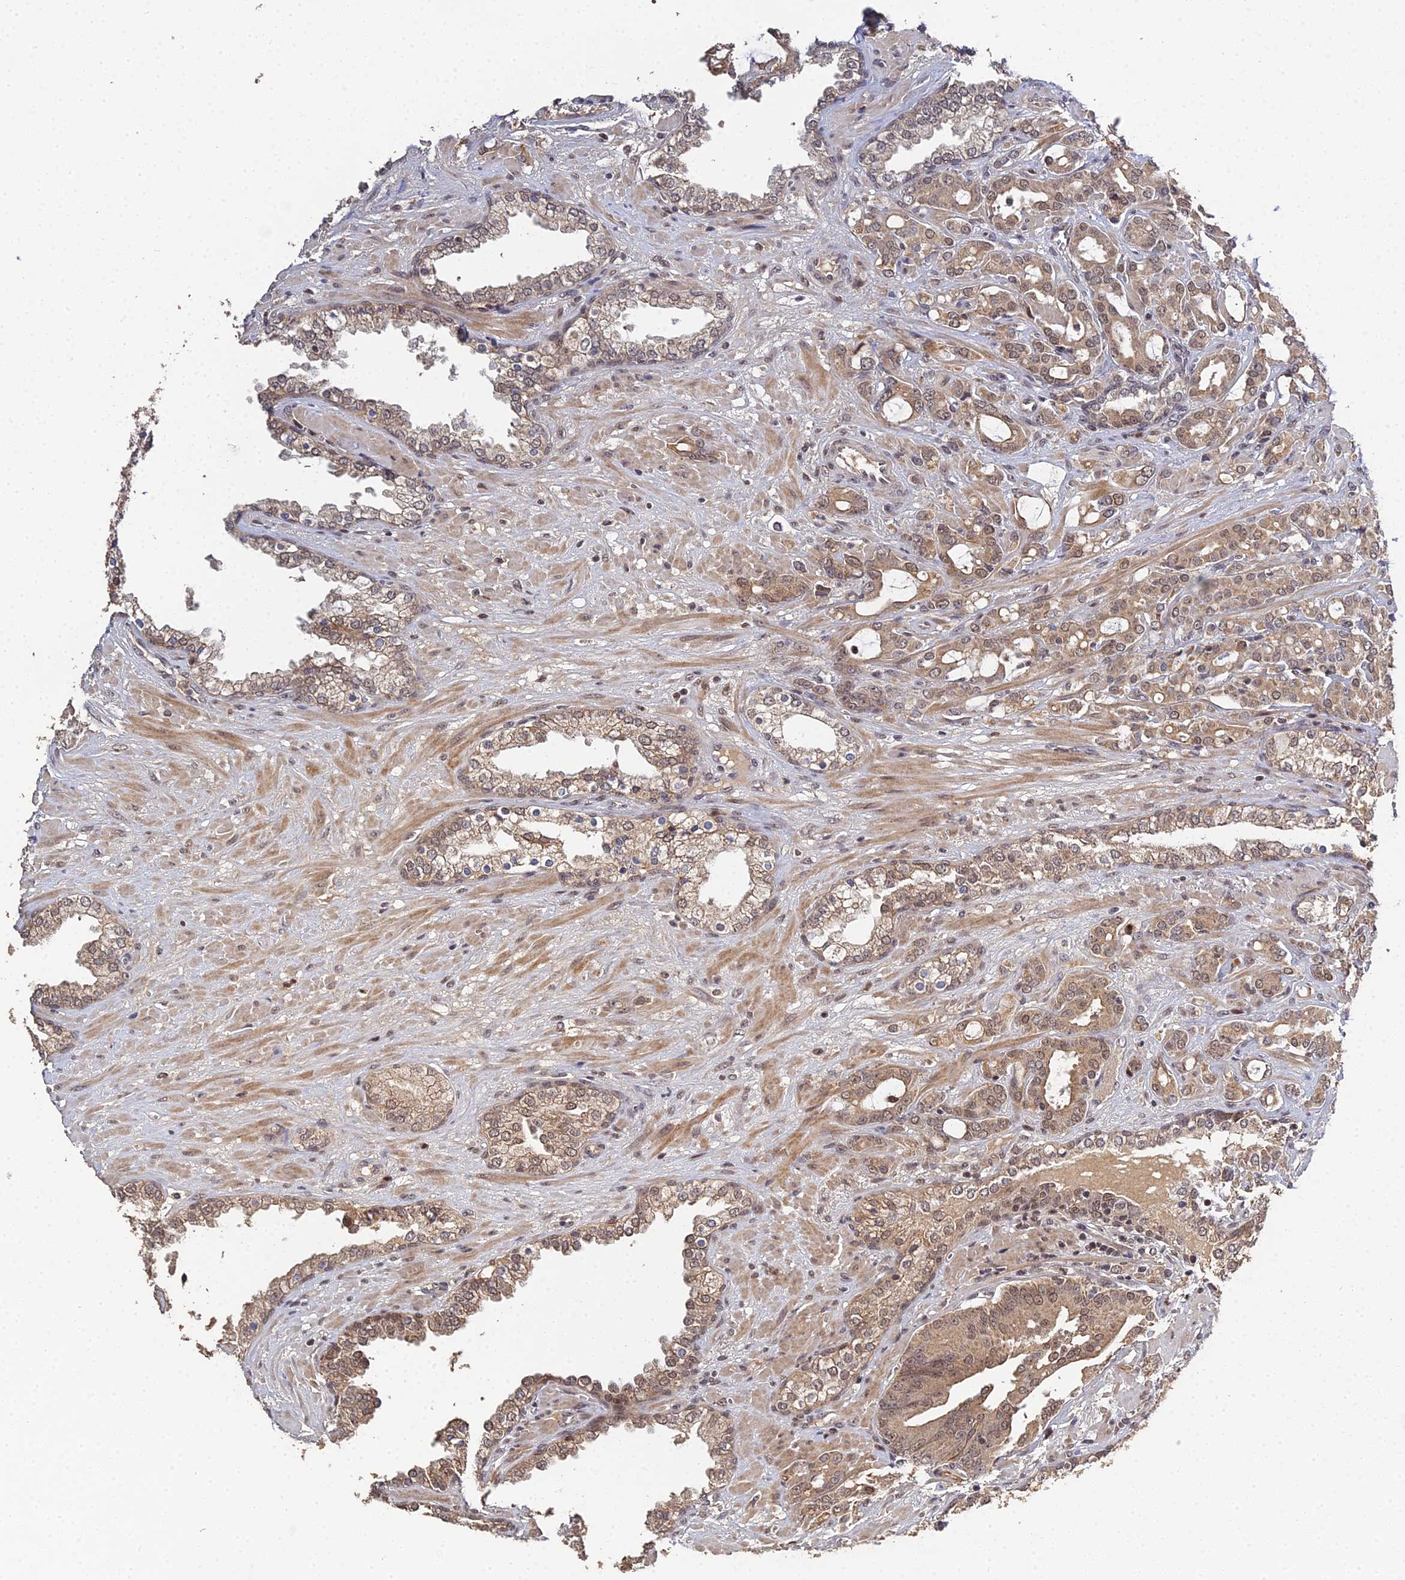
{"staining": {"intensity": "moderate", "quantity": ">75%", "location": "cytoplasmic/membranous,nuclear"}, "tissue": "prostate cancer", "cell_type": "Tumor cells", "image_type": "cancer", "snomed": [{"axis": "morphology", "description": "Adenocarcinoma, High grade"}, {"axis": "topography", "description": "Prostate"}], "caption": "Protein expression analysis of prostate adenocarcinoma (high-grade) displays moderate cytoplasmic/membranous and nuclear positivity in approximately >75% of tumor cells.", "gene": "ERCC5", "patient": {"sex": "male", "age": 72}}